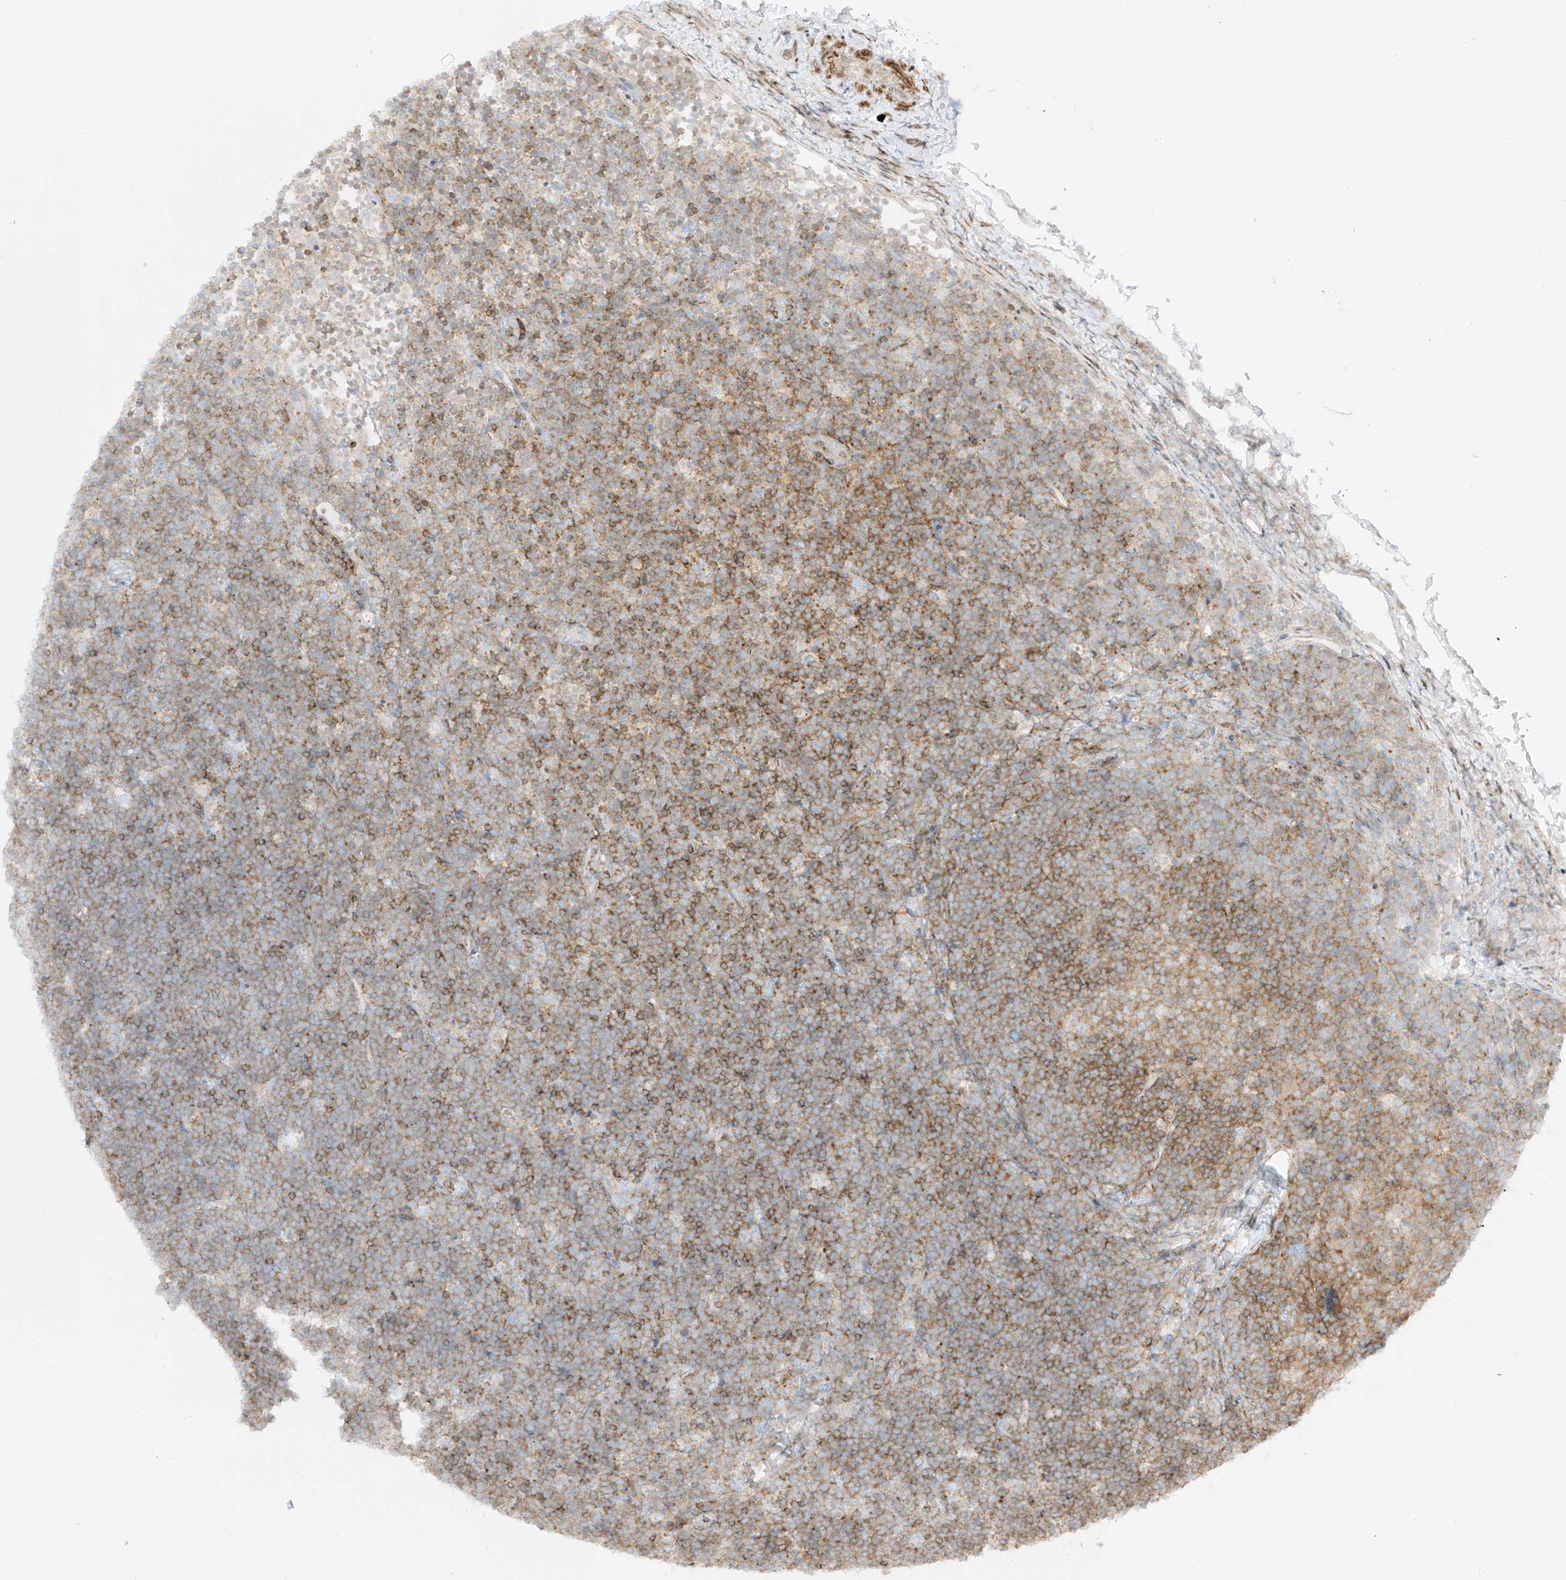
{"staining": {"intensity": "strong", "quantity": "25%-75%", "location": "cytoplasmic/membranous"}, "tissue": "lymphoma", "cell_type": "Tumor cells", "image_type": "cancer", "snomed": [{"axis": "morphology", "description": "Malignant lymphoma, non-Hodgkin's type, High grade"}, {"axis": "topography", "description": "Lymph node"}], "caption": "Immunohistochemical staining of human high-grade malignant lymphoma, non-Hodgkin's type displays high levels of strong cytoplasmic/membranous protein staining in approximately 25%-75% of tumor cells.", "gene": "XKR3", "patient": {"sex": "male", "age": 13}}